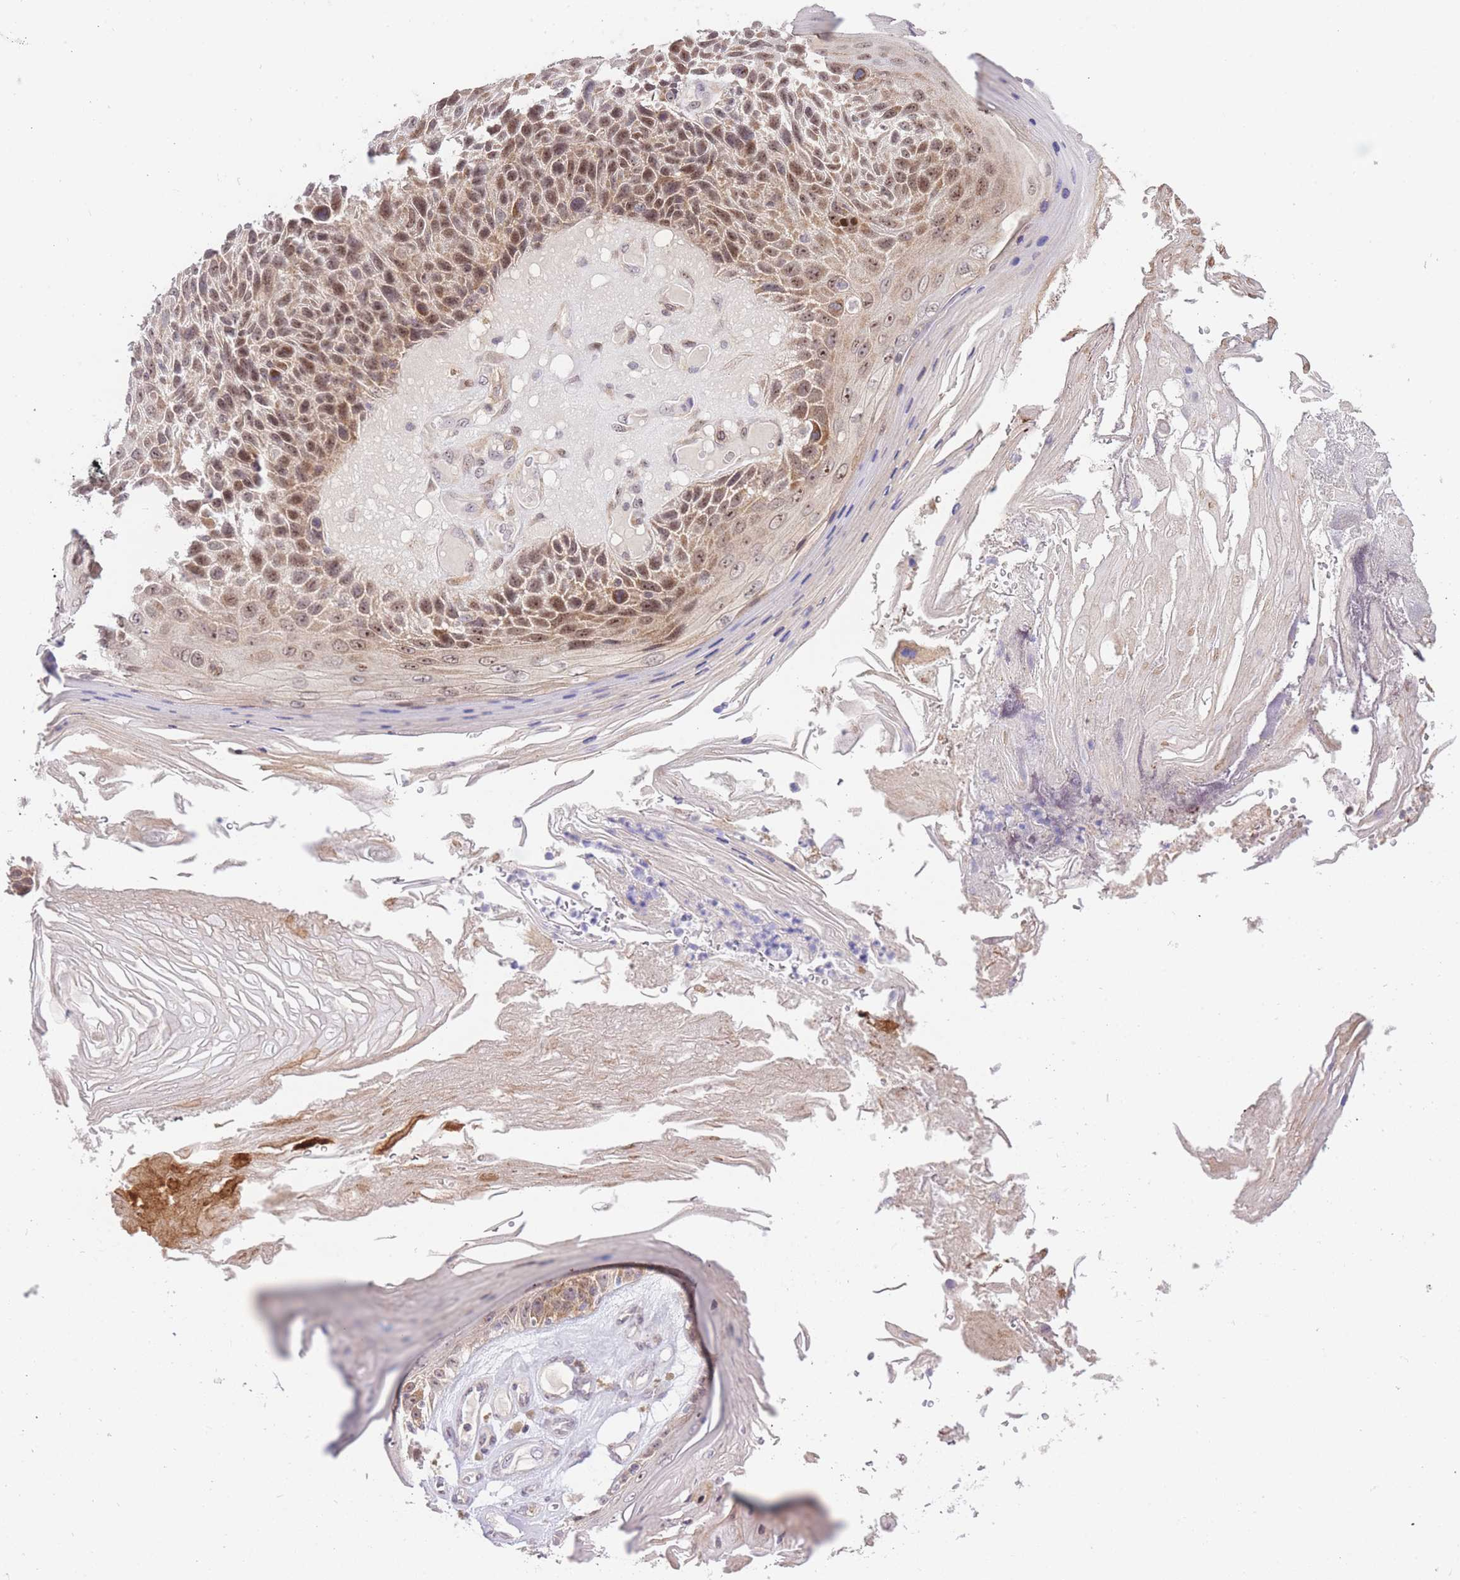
{"staining": {"intensity": "moderate", "quantity": ">75%", "location": "cytoplasmic/membranous,nuclear"}, "tissue": "skin cancer", "cell_type": "Tumor cells", "image_type": "cancer", "snomed": [{"axis": "morphology", "description": "Squamous cell carcinoma, NOS"}, {"axis": "topography", "description": "Skin"}], "caption": "This micrograph reveals squamous cell carcinoma (skin) stained with immunohistochemistry to label a protein in brown. The cytoplasmic/membranous and nuclear of tumor cells show moderate positivity for the protein. Nuclei are counter-stained blue.", "gene": "STK39", "patient": {"sex": "female", "age": 88}}